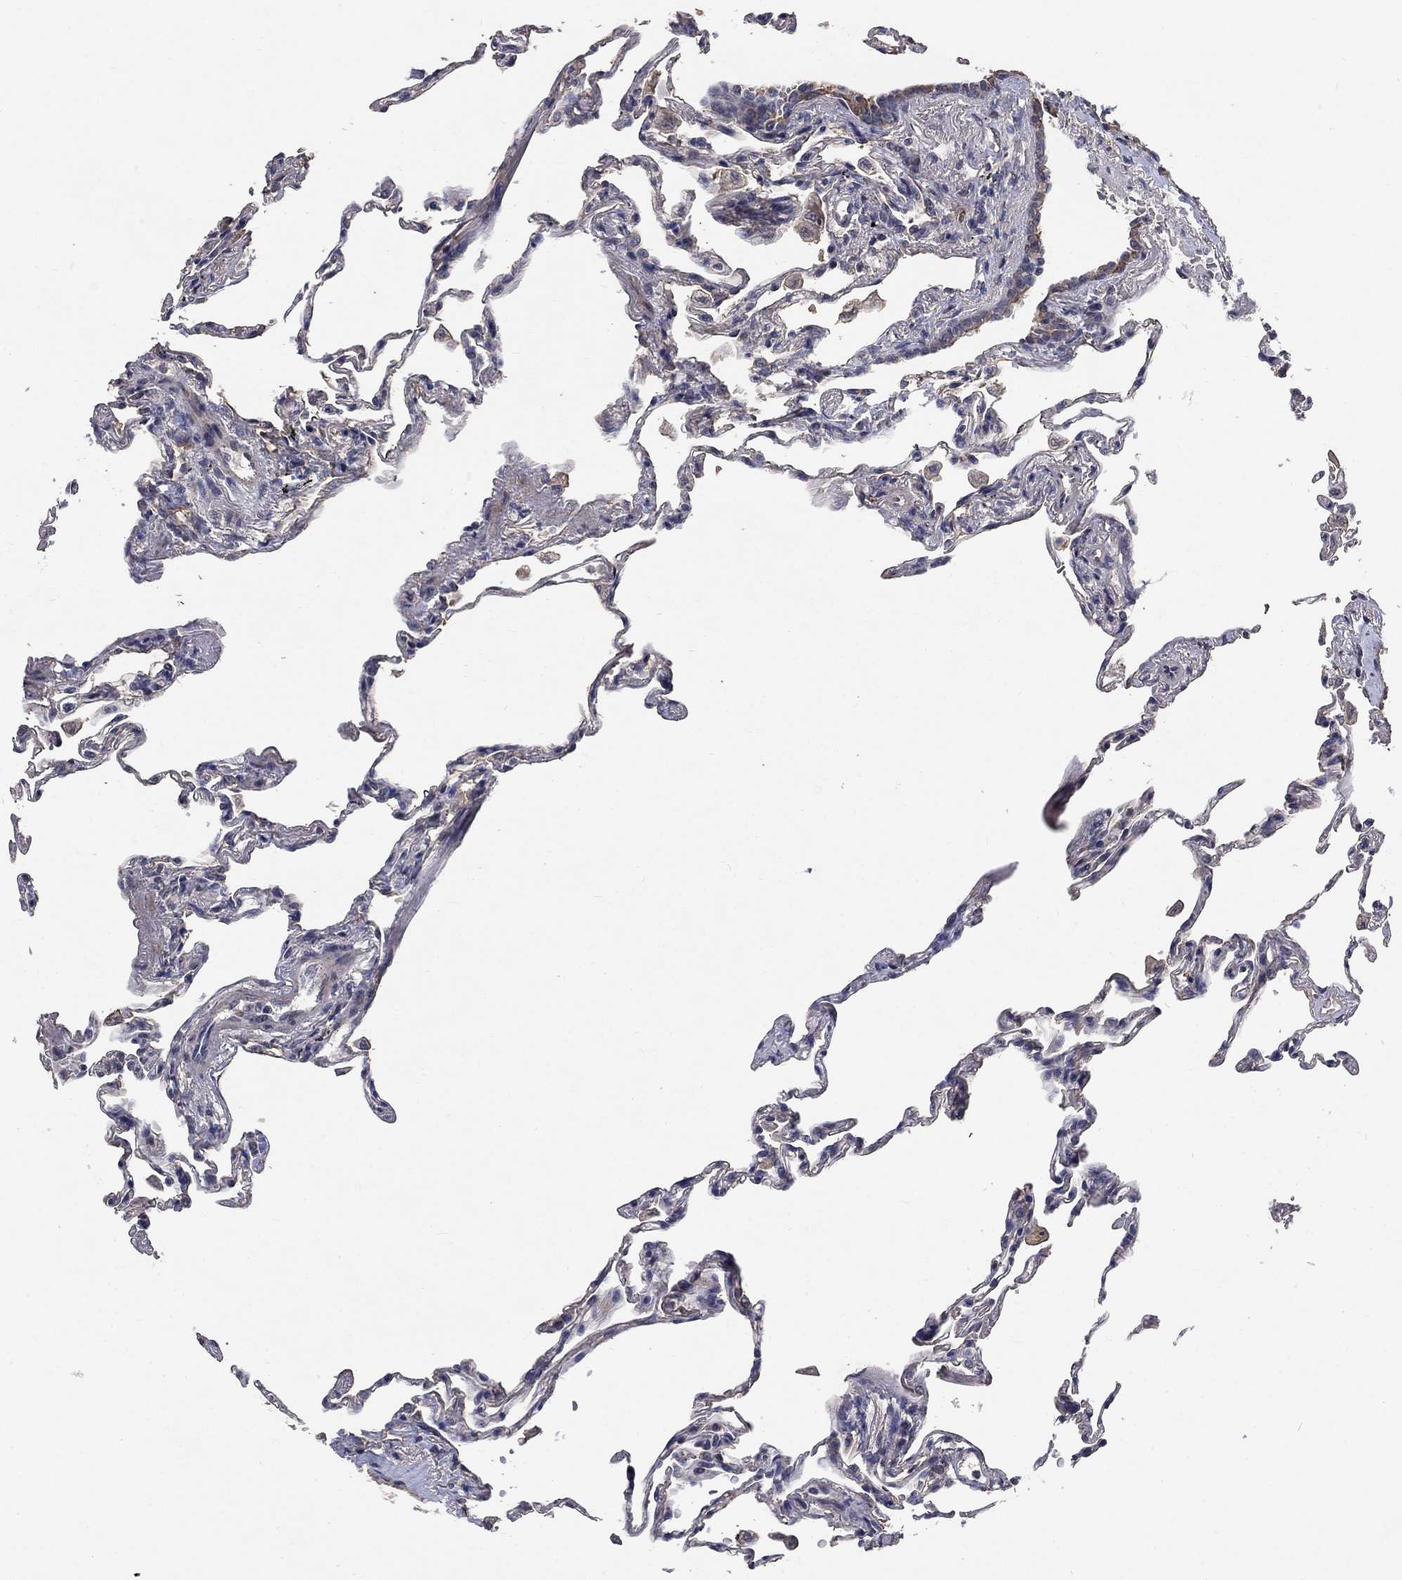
{"staining": {"intensity": "negative", "quantity": "none", "location": "none"}, "tissue": "lung", "cell_type": "Alveolar cells", "image_type": "normal", "snomed": [{"axis": "morphology", "description": "Normal tissue, NOS"}, {"axis": "topography", "description": "Lung"}], "caption": "Immunohistochemistry (IHC) of benign lung displays no staining in alveolar cells.", "gene": "CHST5", "patient": {"sex": "female", "age": 57}}